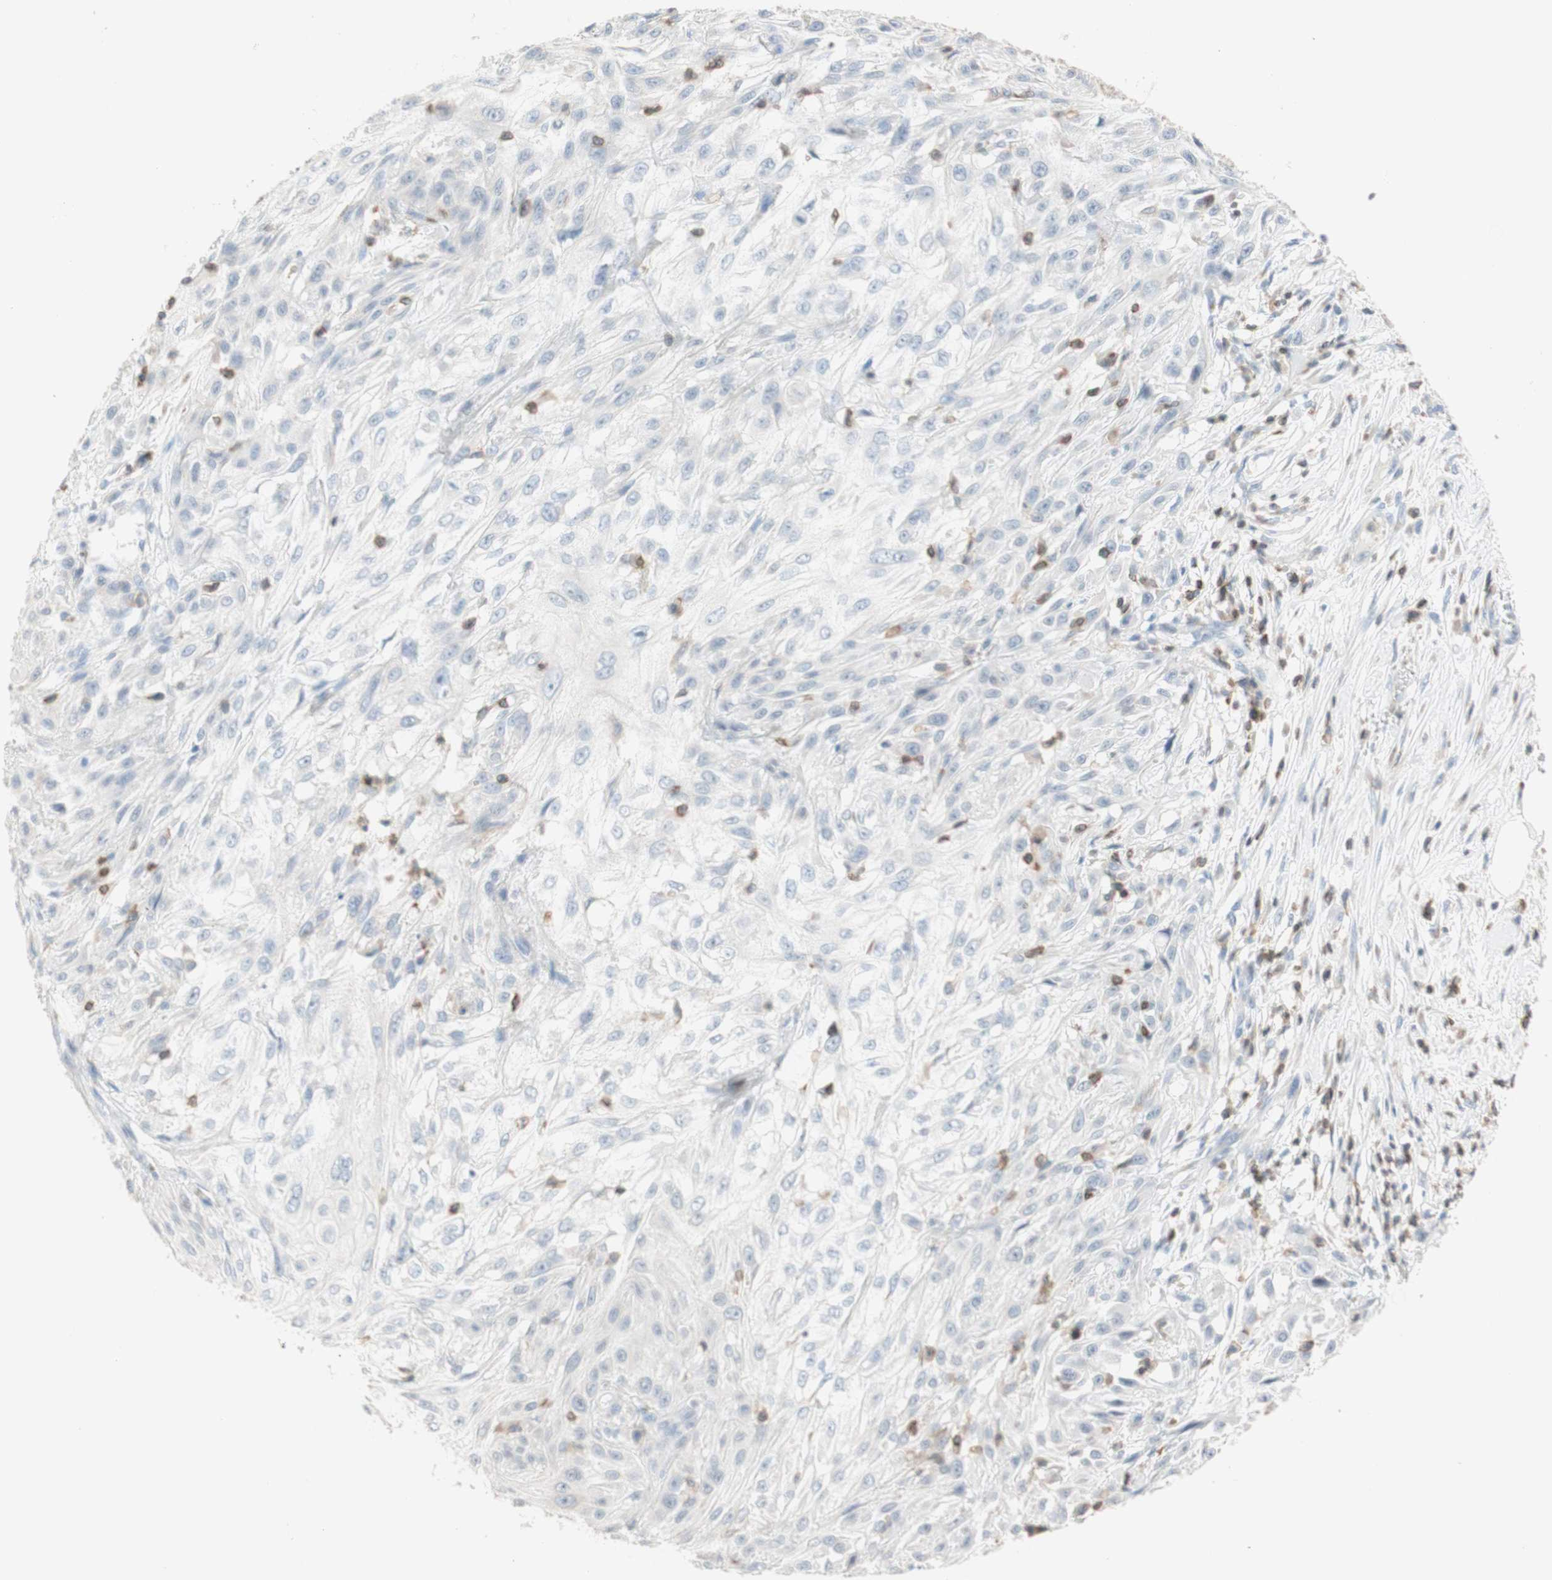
{"staining": {"intensity": "negative", "quantity": "none", "location": "none"}, "tissue": "skin cancer", "cell_type": "Tumor cells", "image_type": "cancer", "snomed": [{"axis": "morphology", "description": "Squamous cell carcinoma, NOS"}, {"axis": "topography", "description": "Skin"}], "caption": "High magnification brightfield microscopy of squamous cell carcinoma (skin) stained with DAB (brown) and counterstained with hematoxylin (blue): tumor cells show no significant staining. The staining is performed using DAB brown chromogen with nuclei counter-stained in using hematoxylin.", "gene": "SPINK6", "patient": {"sex": "male", "age": 75}}